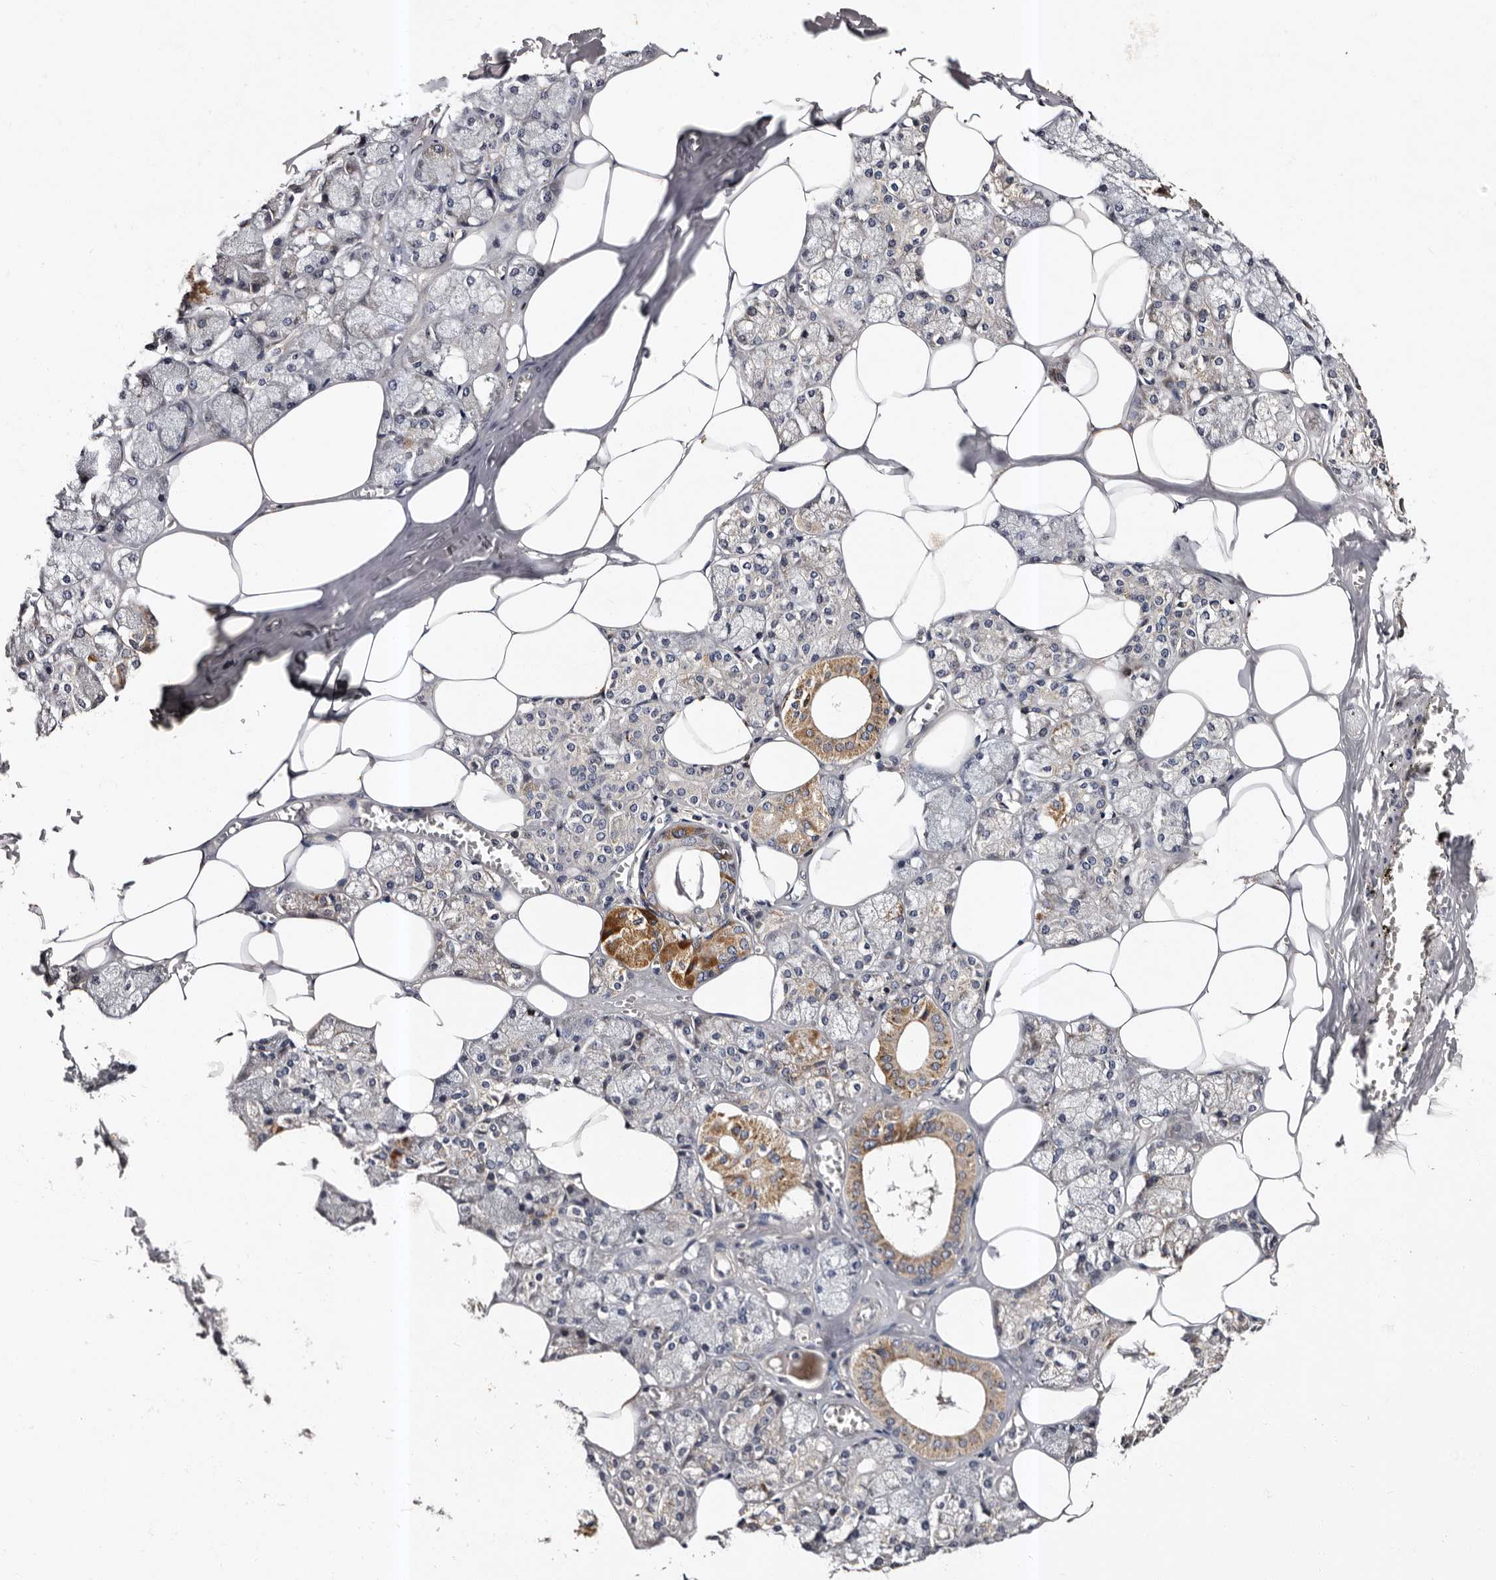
{"staining": {"intensity": "moderate", "quantity": "<25%", "location": "cytoplasmic/membranous"}, "tissue": "salivary gland", "cell_type": "Glandular cells", "image_type": "normal", "snomed": [{"axis": "morphology", "description": "Normal tissue, NOS"}, {"axis": "topography", "description": "Salivary gland"}], "caption": "IHC image of normal human salivary gland stained for a protein (brown), which displays low levels of moderate cytoplasmic/membranous positivity in approximately <25% of glandular cells.", "gene": "ADCK5", "patient": {"sex": "male", "age": 62}}